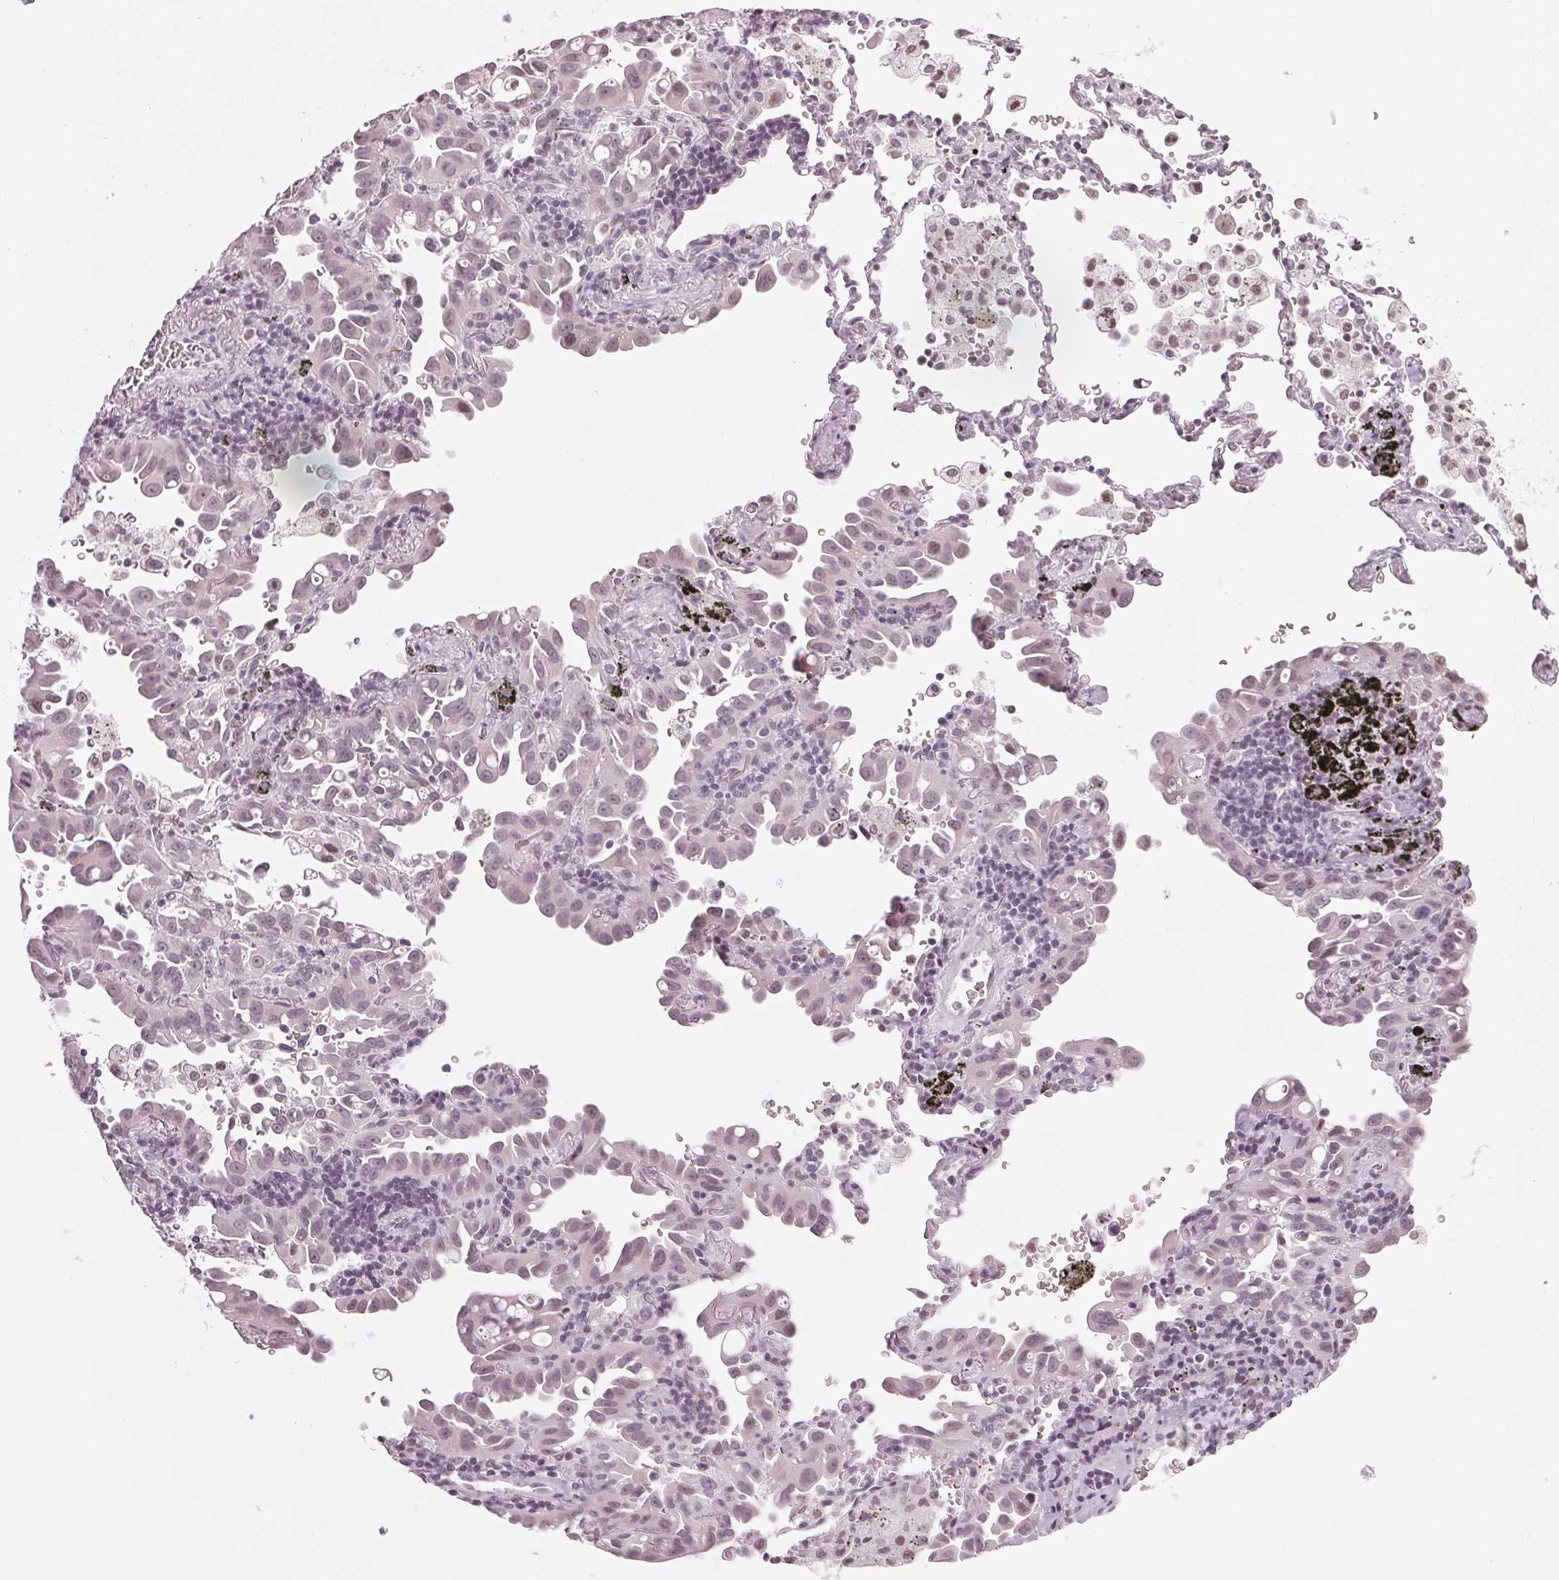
{"staining": {"intensity": "weak", "quantity": "25%-75%", "location": "nuclear"}, "tissue": "lung cancer", "cell_type": "Tumor cells", "image_type": "cancer", "snomed": [{"axis": "morphology", "description": "Adenocarcinoma, NOS"}, {"axis": "topography", "description": "Lung"}], "caption": "DAB immunohistochemical staining of lung cancer demonstrates weak nuclear protein expression in about 25%-75% of tumor cells.", "gene": "DNAJC6", "patient": {"sex": "male", "age": 68}}